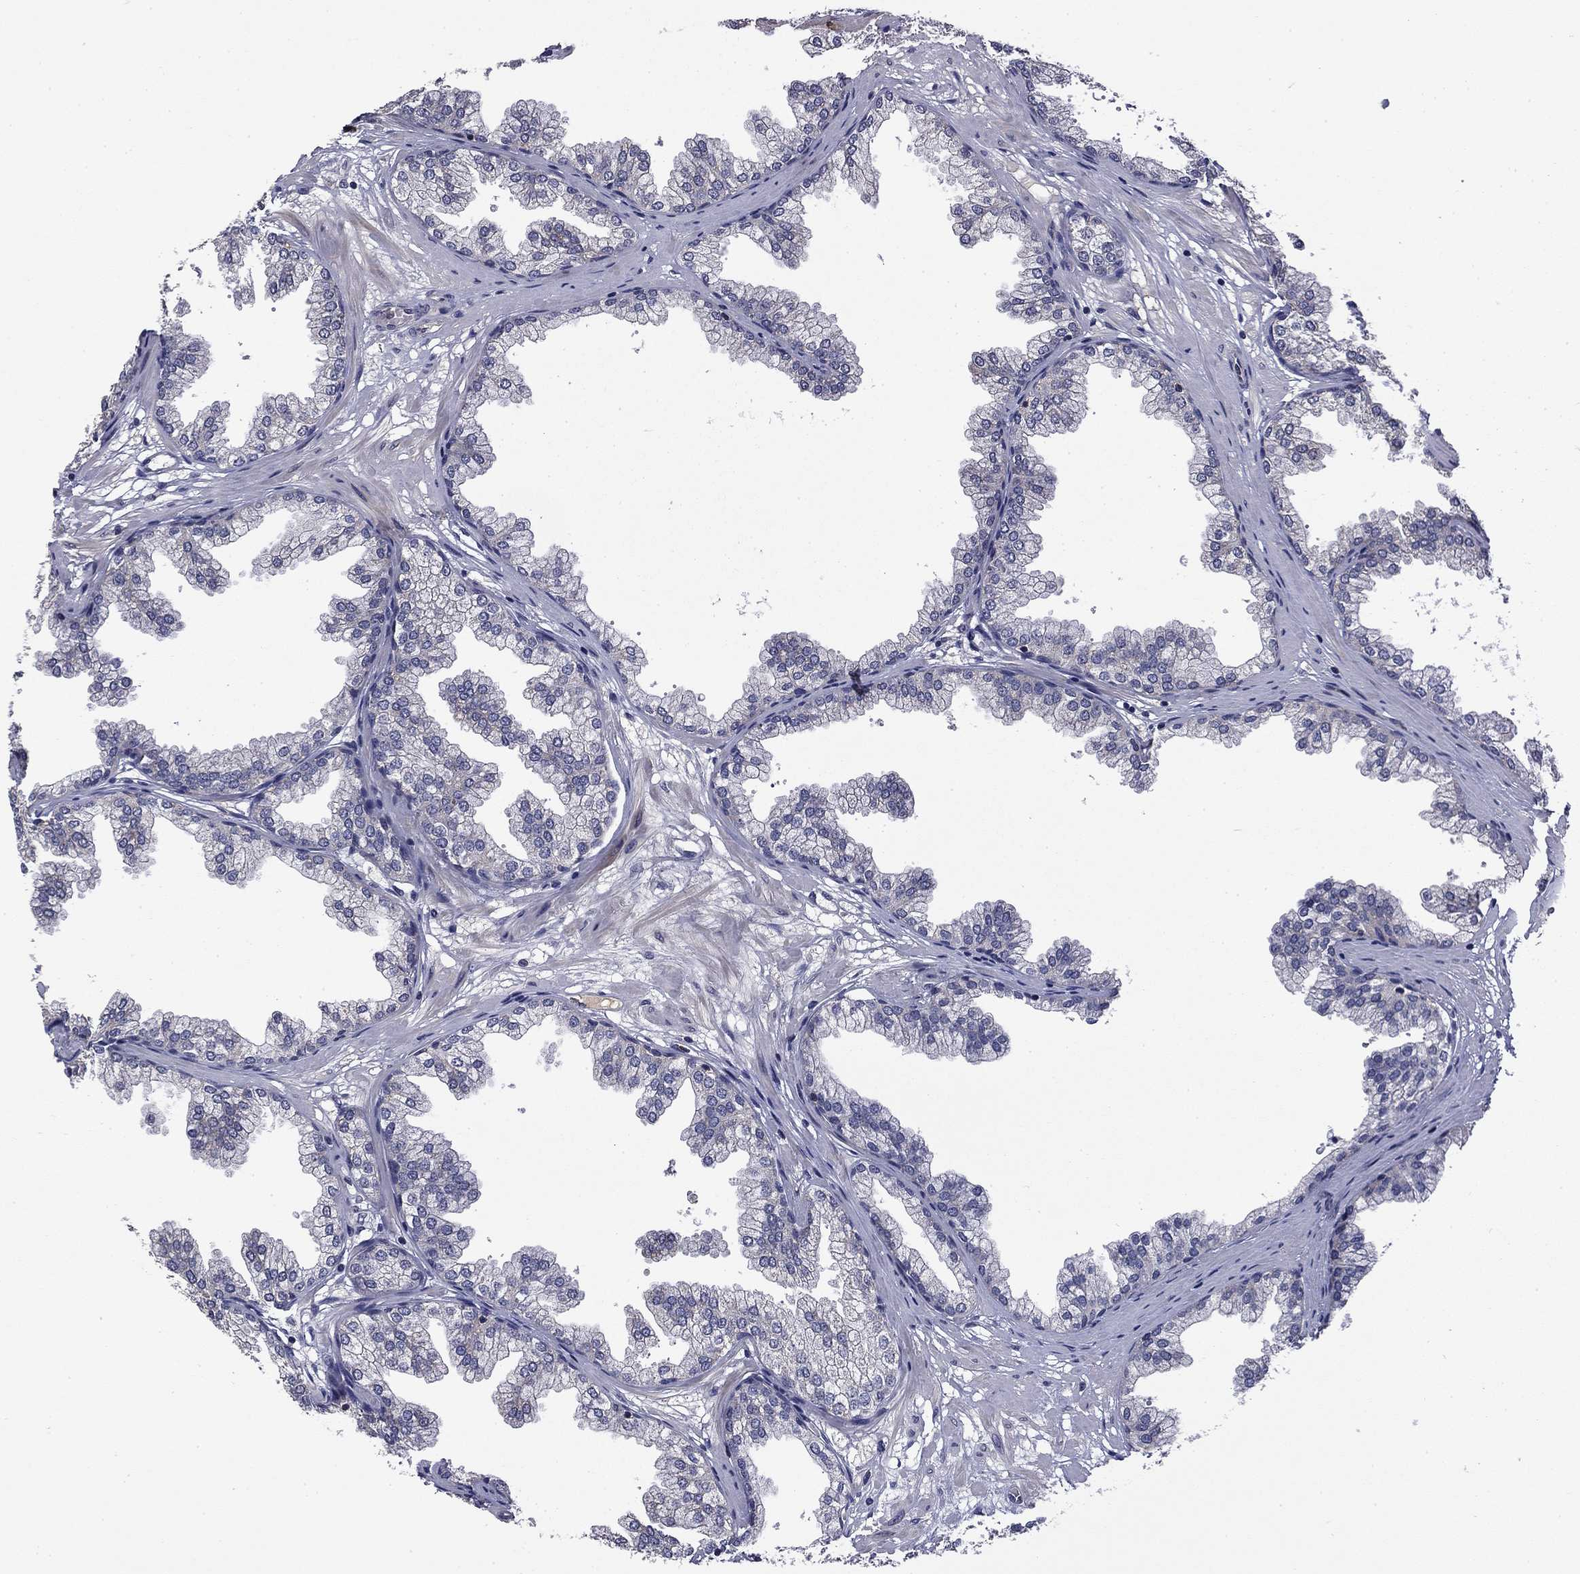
{"staining": {"intensity": "moderate", "quantity": "25%-75%", "location": "cytoplasmic/membranous"}, "tissue": "prostate", "cell_type": "Glandular cells", "image_type": "normal", "snomed": [{"axis": "morphology", "description": "Normal tissue, NOS"}, {"axis": "topography", "description": "Prostate"}], "caption": "A brown stain shows moderate cytoplasmic/membranous positivity of a protein in glandular cells of benign human prostate. The staining was performed using DAB (3,3'-diaminobenzidine) to visualize the protein expression in brown, while the nuclei were stained in blue with hematoxylin (Magnification: 20x).", "gene": "CEACAM7", "patient": {"sex": "male", "age": 37}}